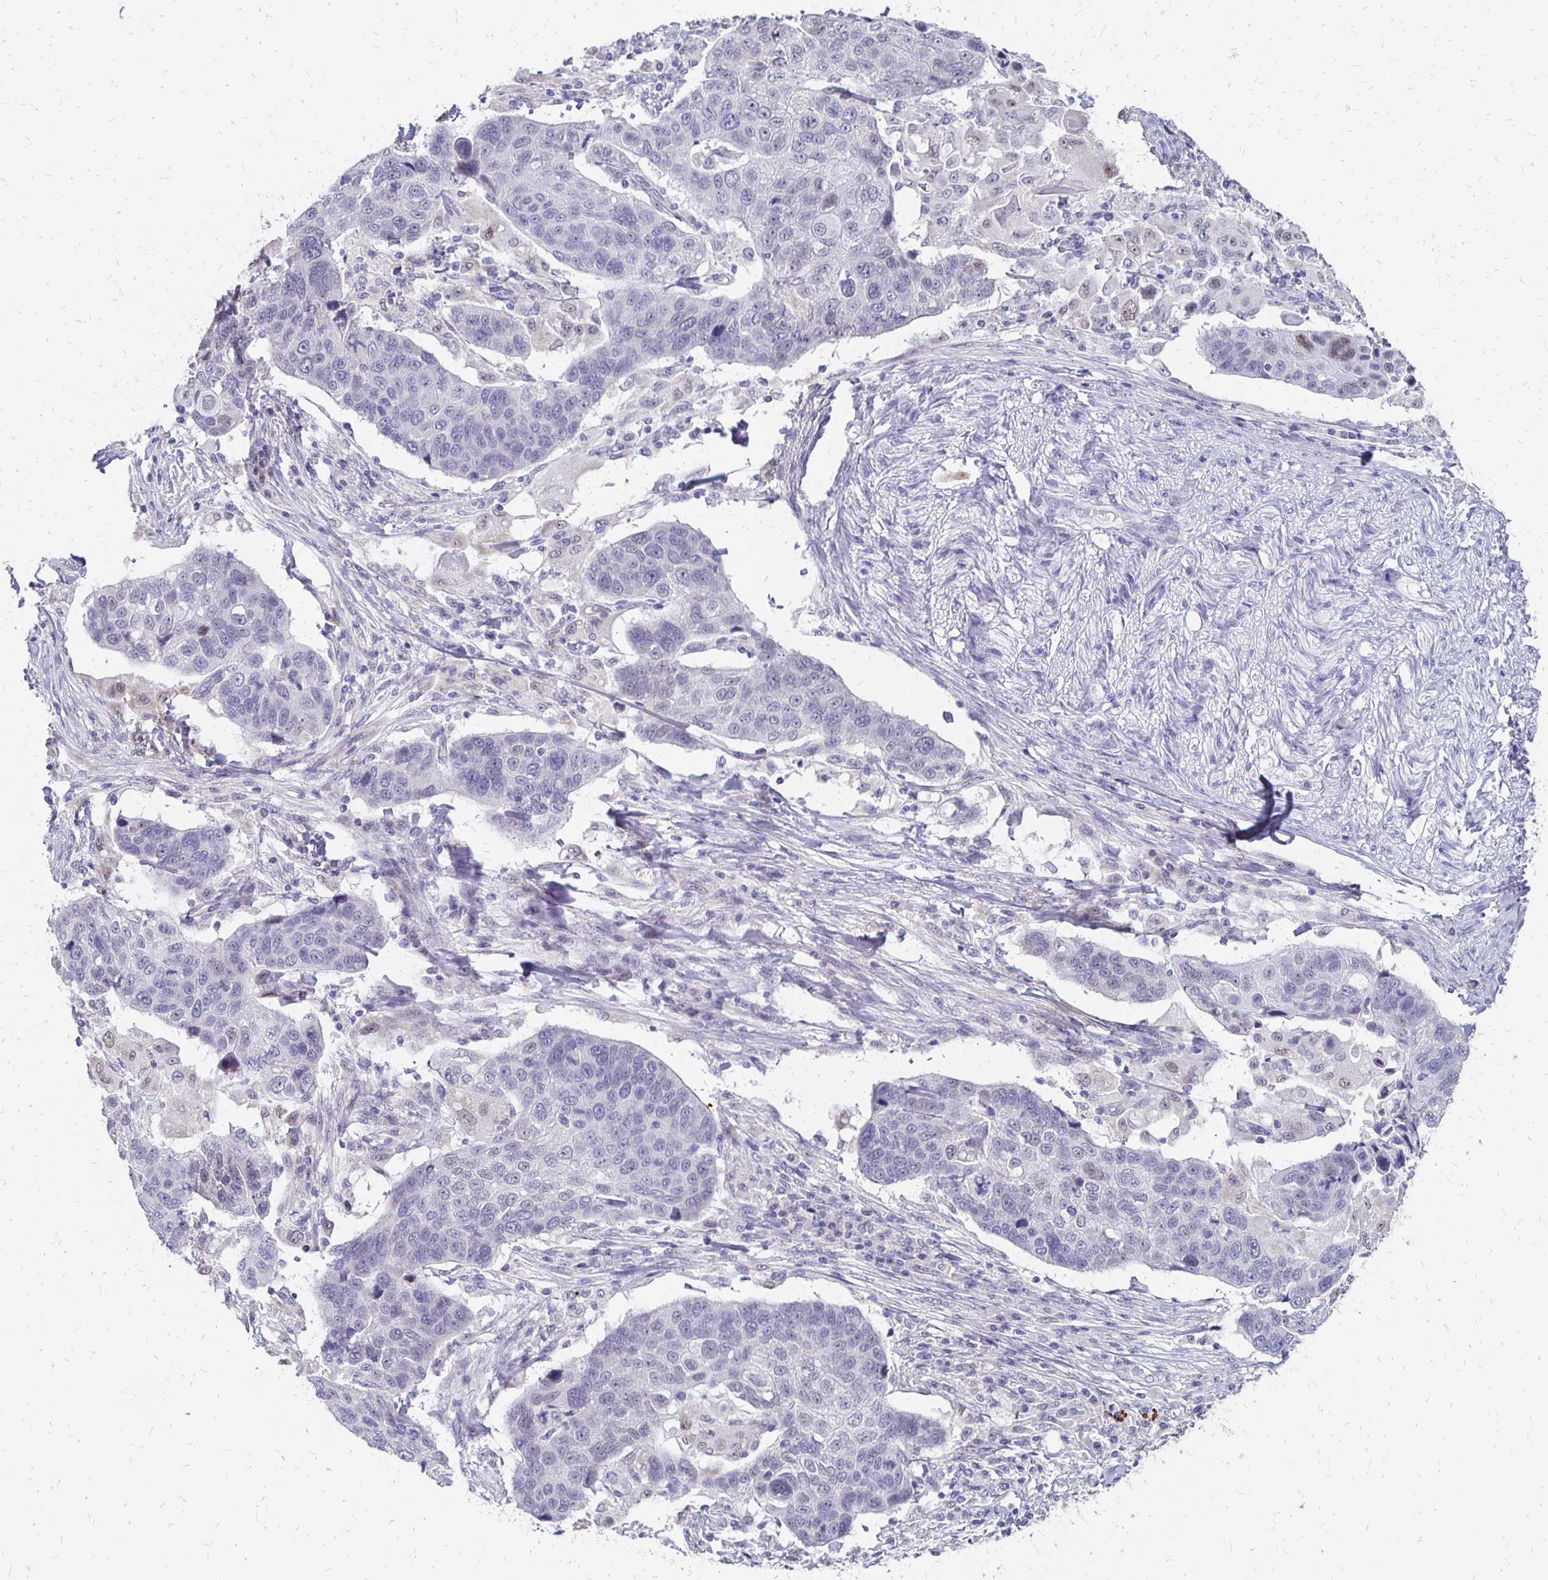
{"staining": {"intensity": "weak", "quantity": "<25%", "location": "nuclear"}, "tissue": "lung cancer", "cell_type": "Tumor cells", "image_type": "cancer", "snomed": [{"axis": "morphology", "description": "Squamous cell carcinoma, NOS"}, {"axis": "topography", "description": "Lymph node"}, {"axis": "topography", "description": "Lung"}], "caption": "Immunohistochemical staining of human lung cancer (squamous cell carcinoma) shows no significant positivity in tumor cells.", "gene": "ATOSB", "patient": {"sex": "male", "age": 61}}